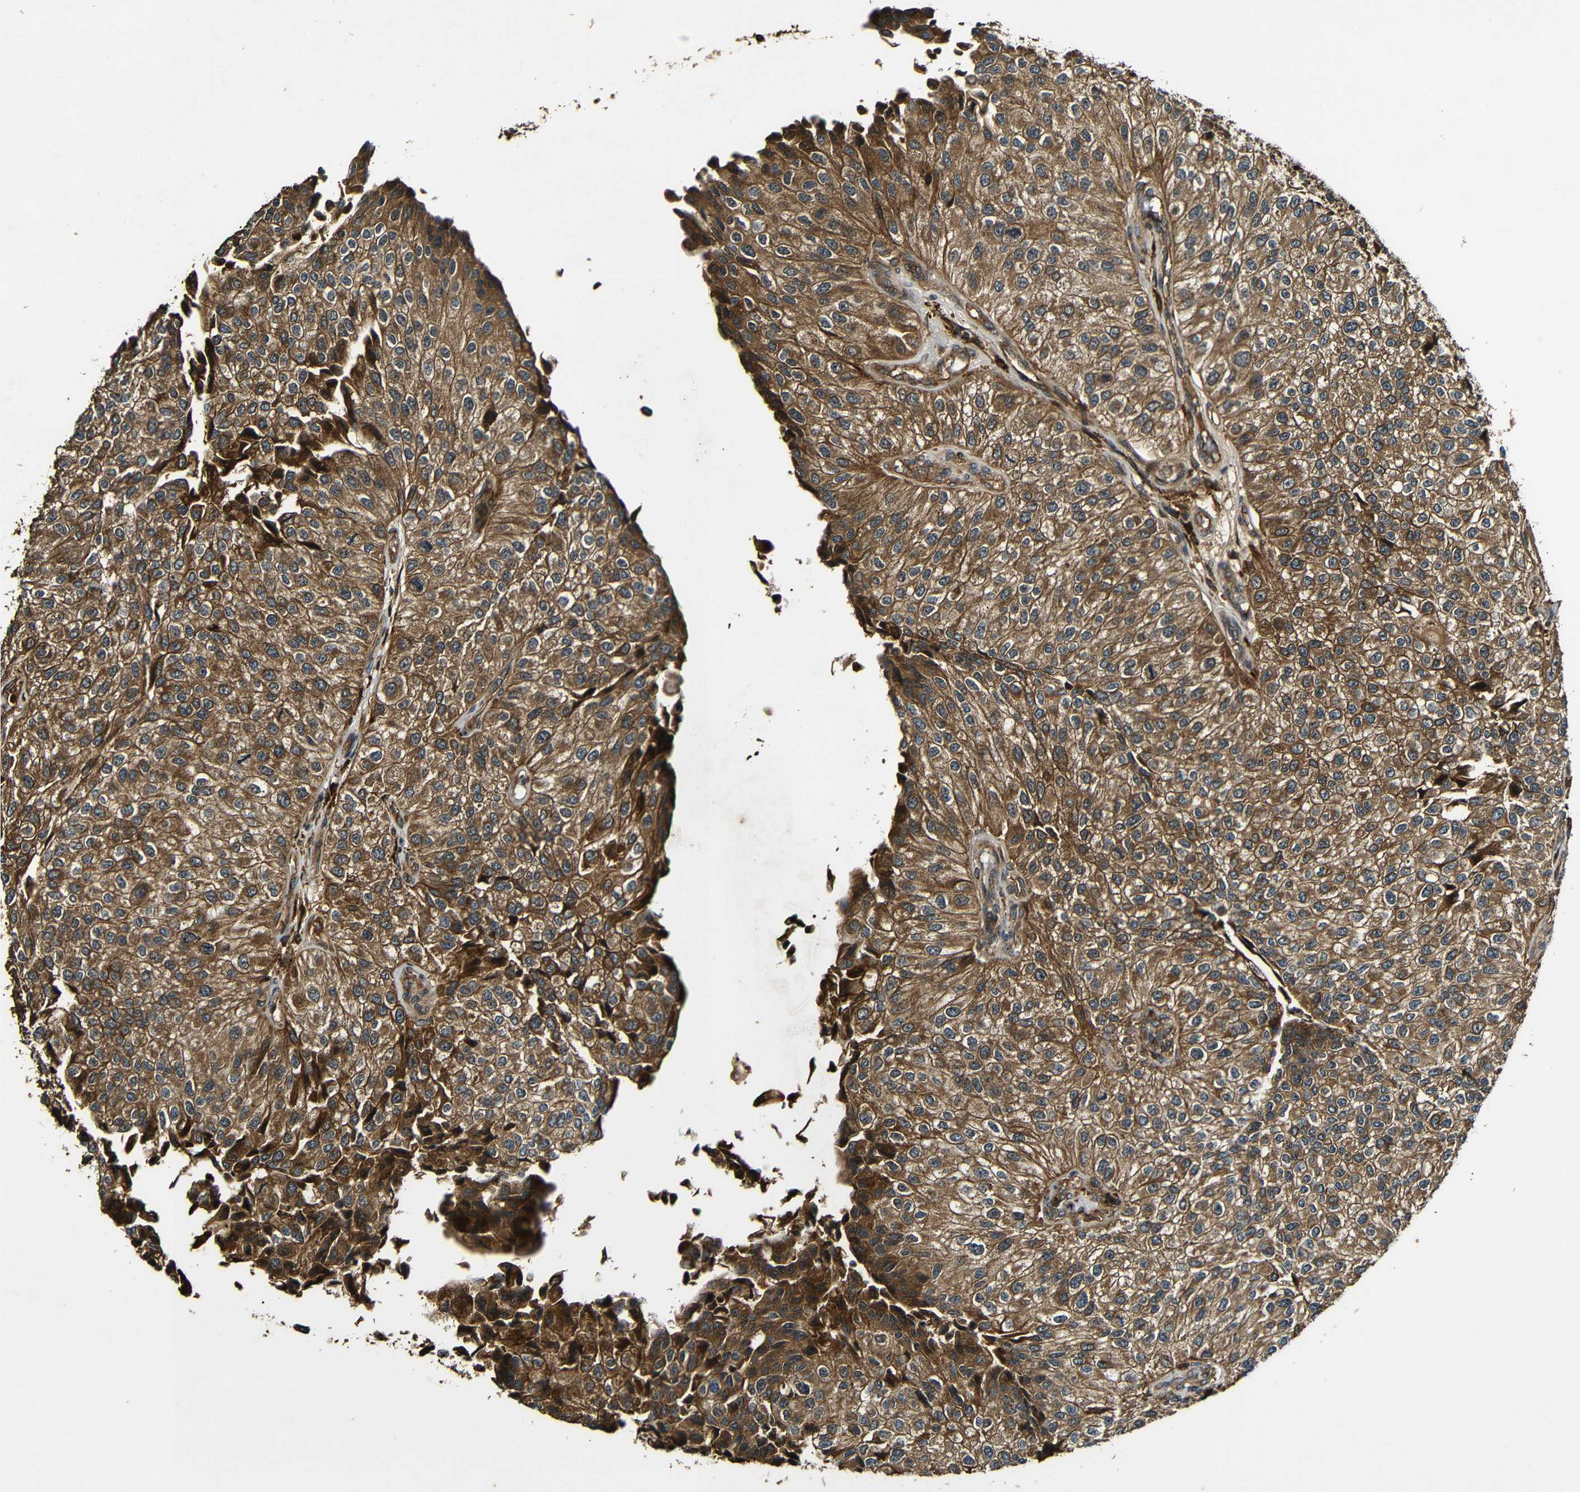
{"staining": {"intensity": "moderate", "quantity": ">75%", "location": "cytoplasmic/membranous"}, "tissue": "urothelial cancer", "cell_type": "Tumor cells", "image_type": "cancer", "snomed": [{"axis": "morphology", "description": "Urothelial carcinoma, High grade"}, {"axis": "topography", "description": "Kidney"}, {"axis": "topography", "description": "Urinary bladder"}], "caption": "The micrograph reveals a brown stain indicating the presence of a protein in the cytoplasmic/membranous of tumor cells in urothelial cancer.", "gene": "CASP8", "patient": {"sex": "male", "age": 77}}